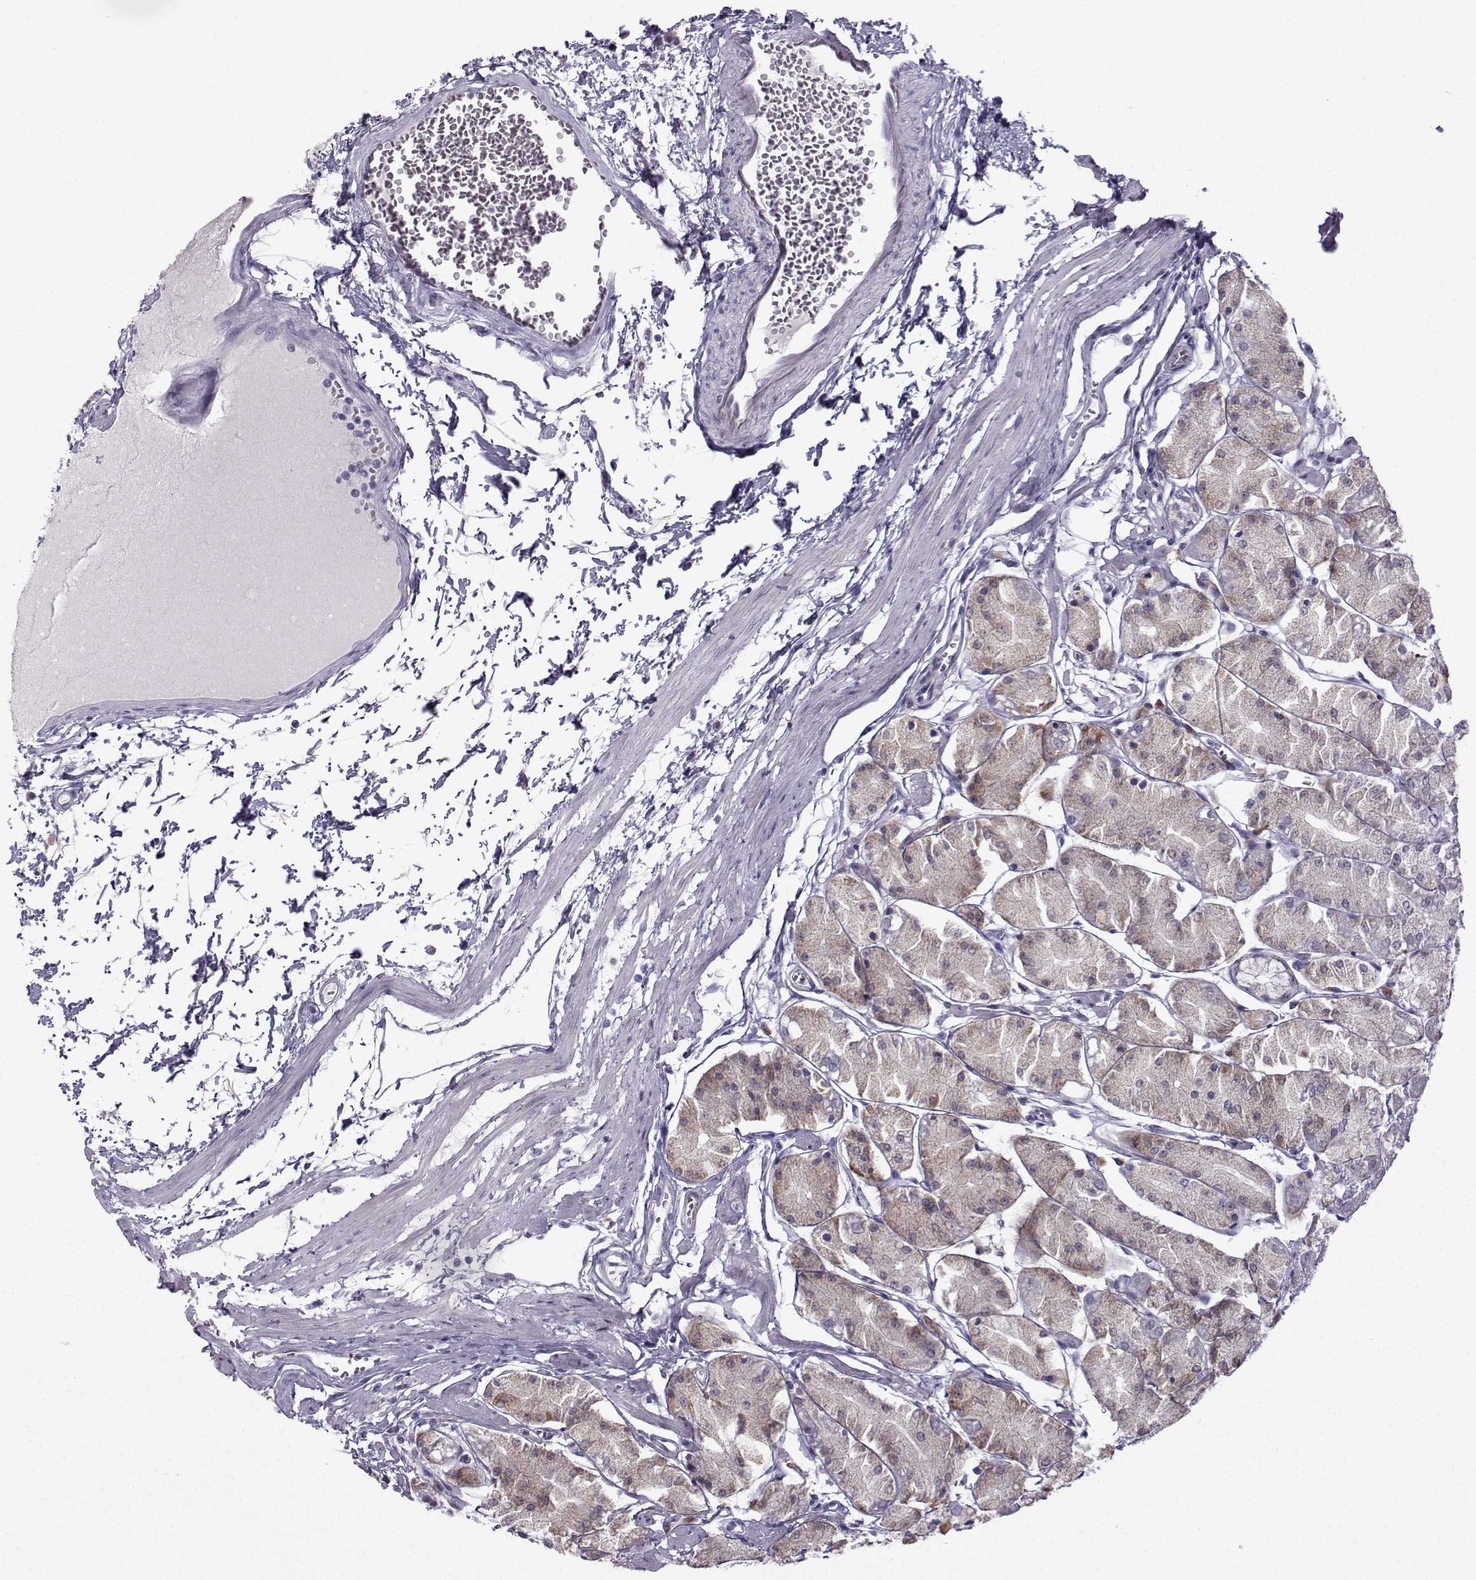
{"staining": {"intensity": "moderate", "quantity": "25%-75%", "location": "cytoplasmic/membranous"}, "tissue": "stomach", "cell_type": "Glandular cells", "image_type": "normal", "snomed": [{"axis": "morphology", "description": "Normal tissue, NOS"}, {"axis": "topography", "description": "Stomach, upper"}], "caption": "A high-resolution image shows immunohistochemistry (IHC) staining of normal stomach, which exhibits moderate cytoplasmic/membranous expression in approximately 25%-75% of glandular cells. Nuclei are stained in blue.", "gene": "ROPN1B", "patient": {"sex": "male", "age": 60}}